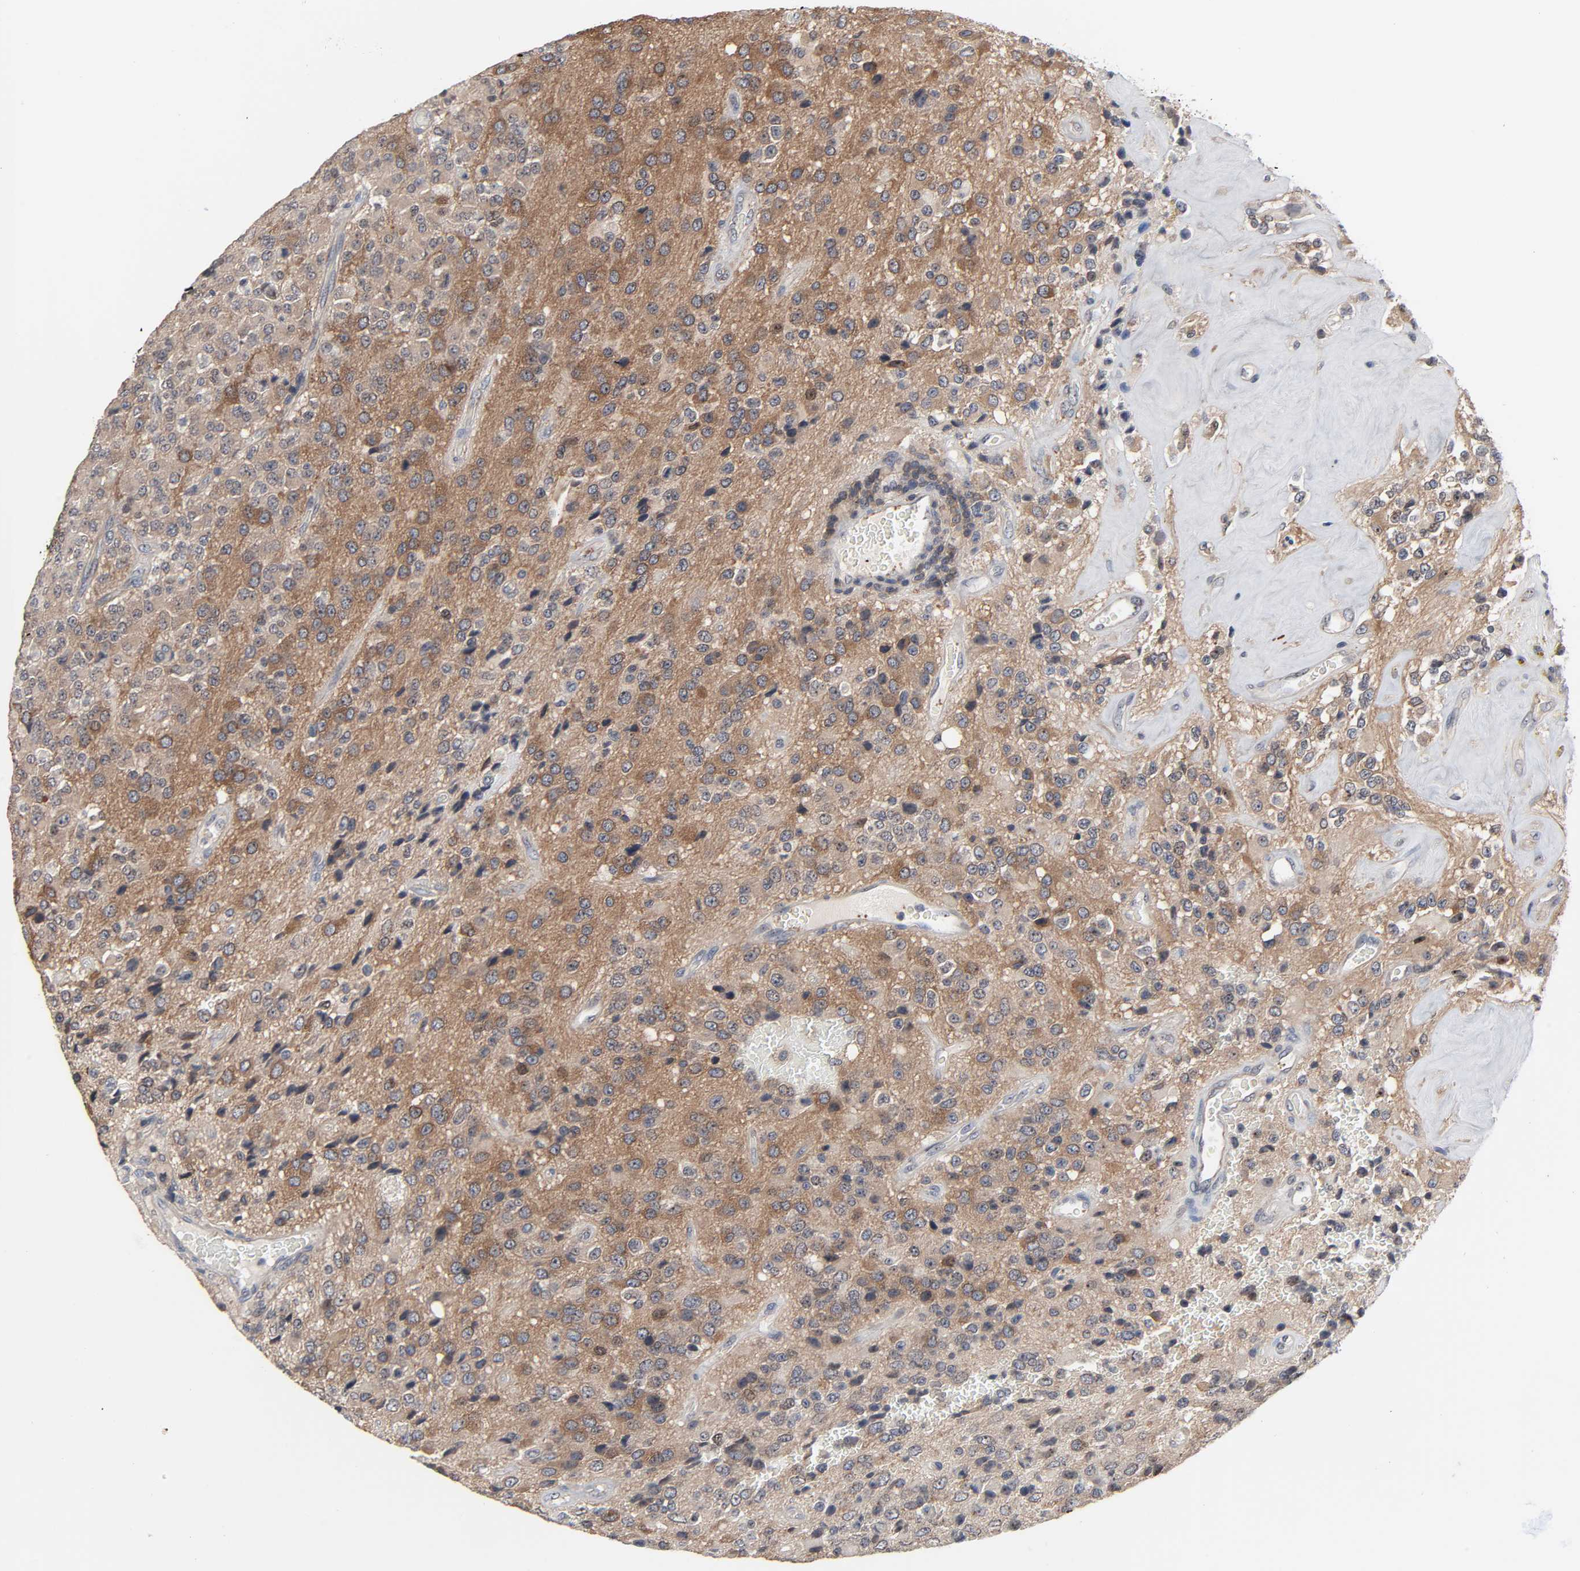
{"staining": {"intensity": "moderate", "quantity": ">75%", "location": "cytoplasmic/membranous"}, "tissue": "glioma", "cell_type": "Tumor cells", "image_type": "cancer", "snomed": [{"axis": "morphology", "description": "Glioma, malignant, High grade"}, {"axis": "topography", "description": "pancreas cauda"}], "caption": "Immunohistochemical staining of human high-grade glioma (malignant) exhibits medium levels of moderate cytoplasmic/membranous protein positivity in about >75% of tumor cells. Immunohistochemistry (ihc) stains the protein in brown and the nuclei are stained blue.", "gene": "DDX10", "patient": {"sex": "male", "age": 60}}